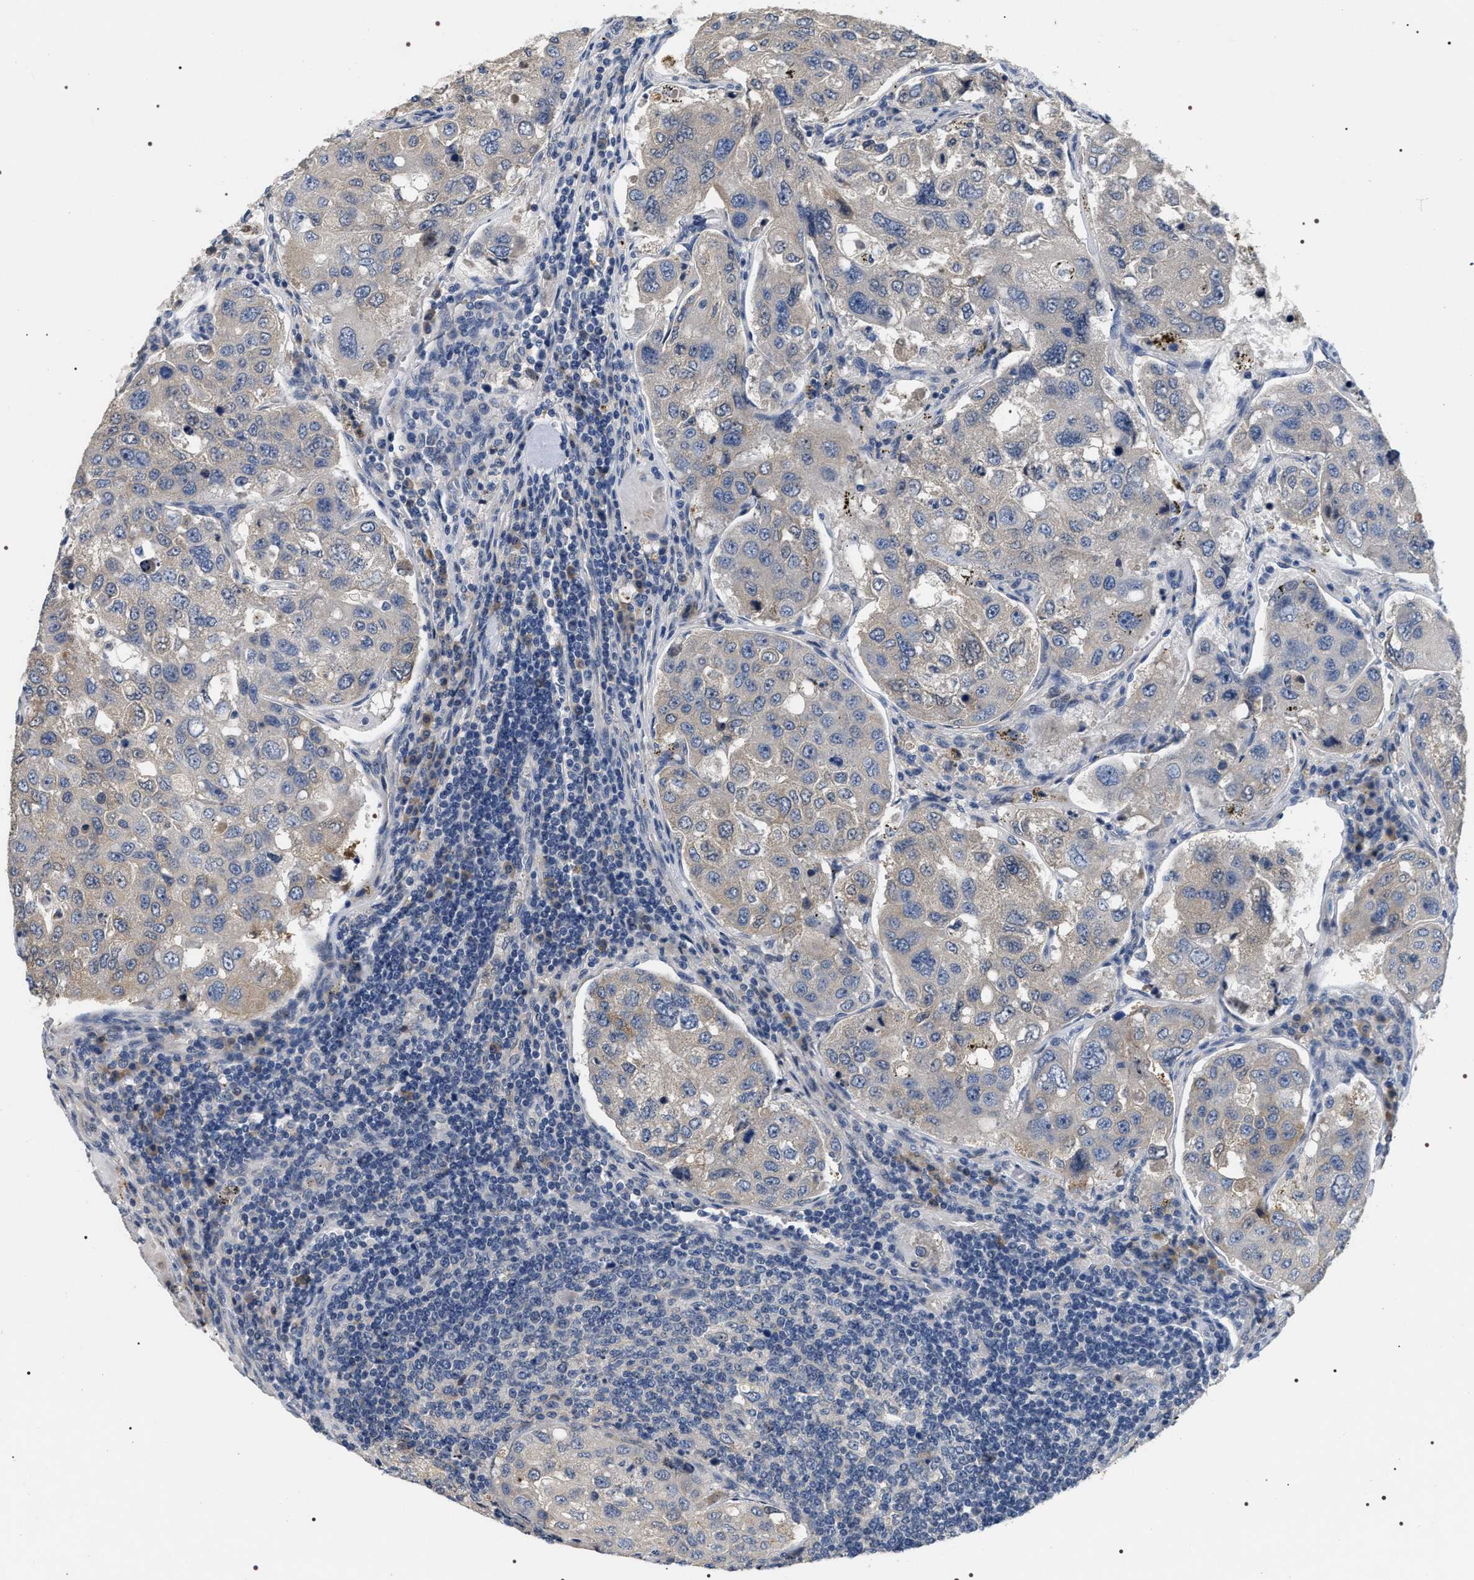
{"staining": {"intensity": "negative", "quantity": "none", "location": "none"}, "tissue": "urothelial cancer", "cell_type": "Tumor cells", "image_type": "cancer", "snomed": [{"axis": "morphology", "description": "Urothelial carcinoma, High grade"}, {"axis": "topography", "description": "Lymph node"}, {"axis": "topography", "description": "Urinary bladder"}], "caption": "Image shows no protein staining in tumor cells of high-grade urothelial carcinoma tissue. (Stains: DAB (3,3'-diaminobenzidine) IHC with hematoxylin counter stain, Microscopy: brightfield microscopy at high magnification).", "gene": "IFT81", "patient": {"sex": "male", "age": 51}}